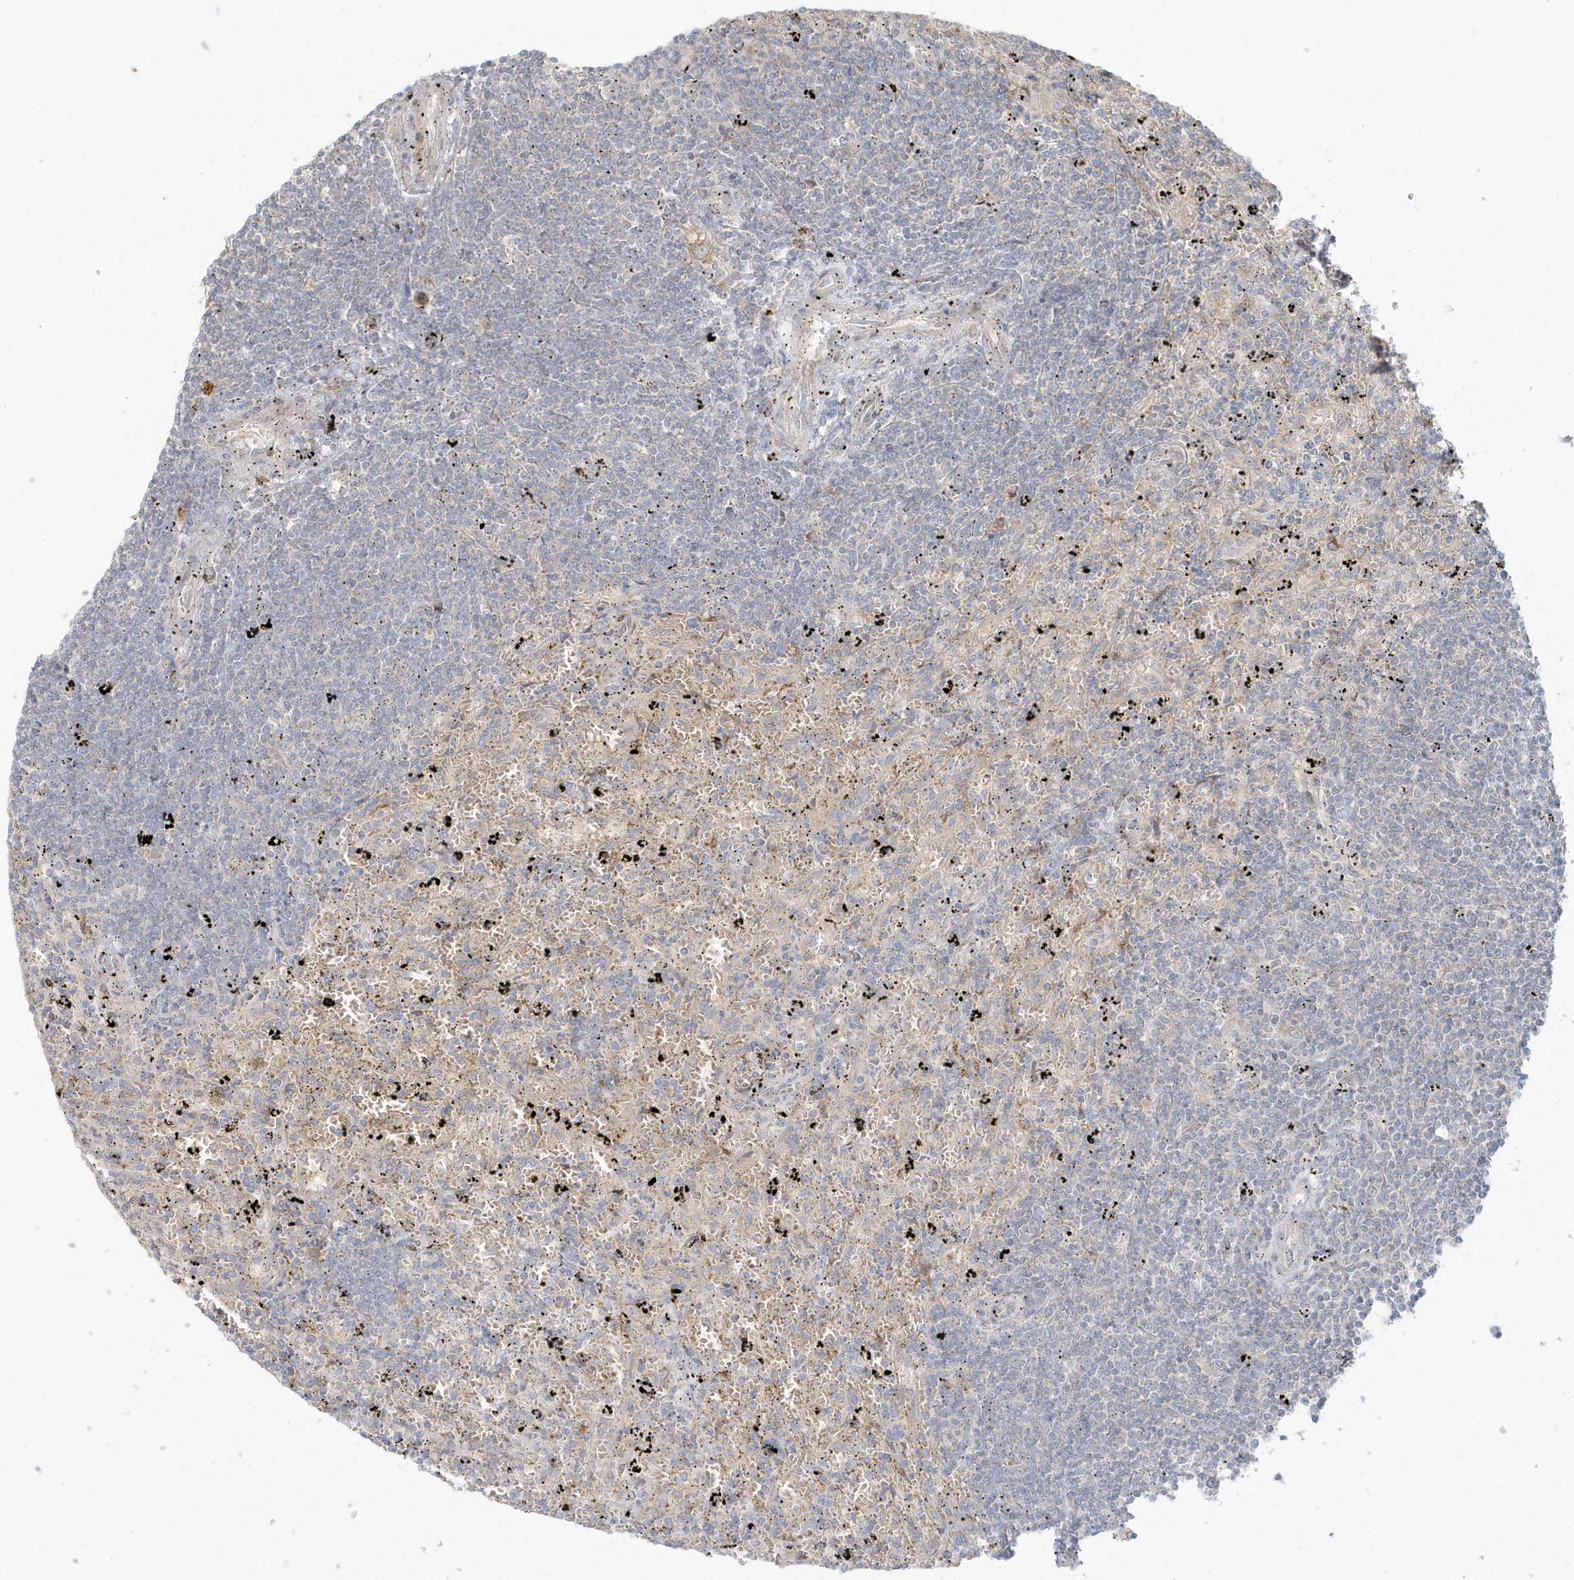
{"staining": {"intensity": "negative", "quantity": "none", "location": "none"}, "tissue": "lymphoma", "cell_type": "Tumor cells", "image_type": "cancer", "snomed": [{"axis": "morphology", "description": "Malignant lymphoma, non-Hodgkin's type, Low grade"}, {"axis": "topography", "description": "Spleen"}], "caption": "Photomicrograph shows no protein expression in tumor cells of lymphoma tissue.", "gene": "MCOLN1", "patient": {"sex": "male", "age": 76}}